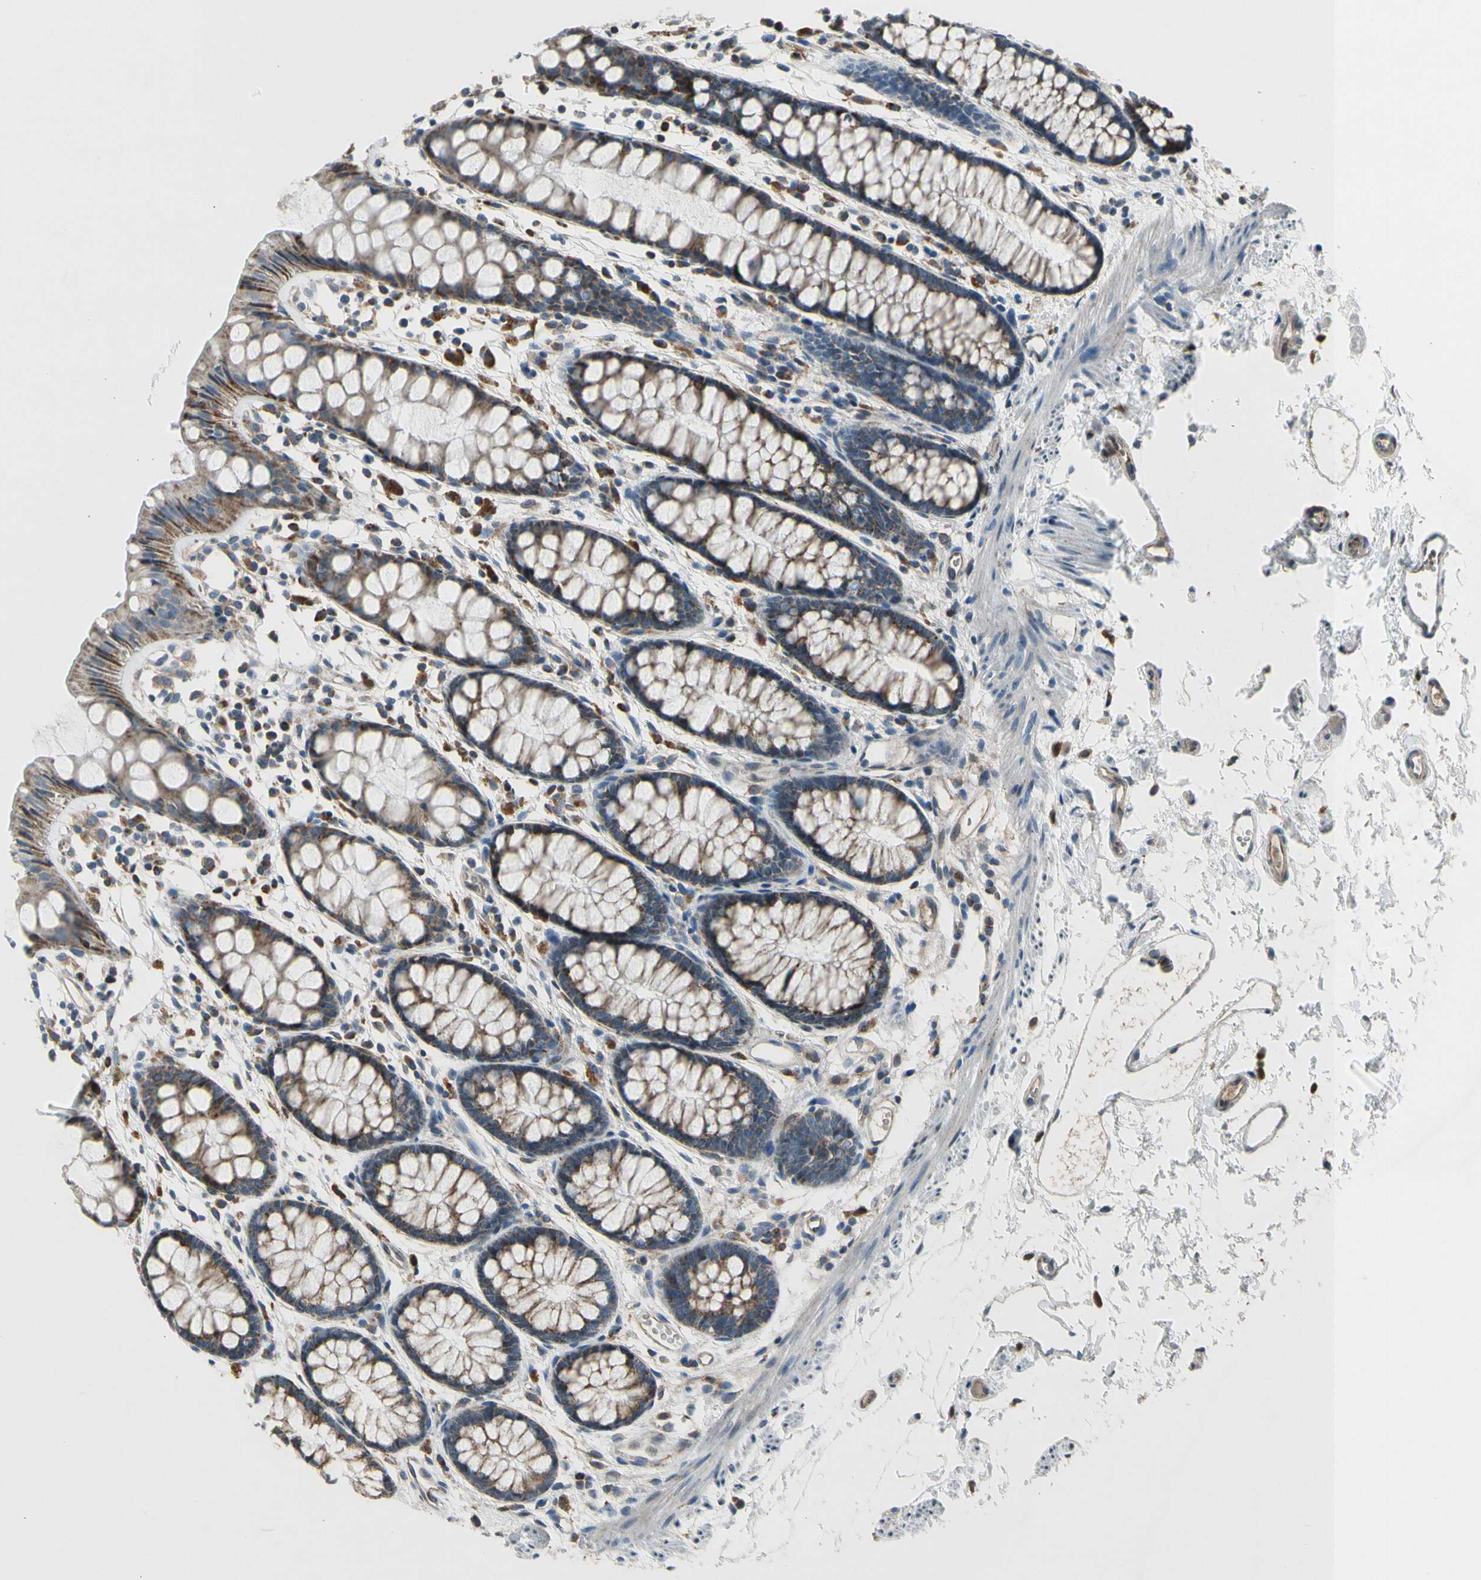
{"staining": {"intensity": "moderate", "quantity": ">75%", "location": "cytoplasmic/membranous"}, "tissue": "rectum", "cell_type": "Glandular cells", "image_type": "normal", "snomed": [{"axis": "morphology", "description": "Normal tissue, NOS"}, {"axis": "topography", "description": "Rectum"}], "caption": "IHC (DAB (3,3'-diaminobenzidine)) staining of unremarkable rectum reveals moderate cytoplasmic/membranous protein positivity in approximately >75% of glandular cells.", "gene": "NPHP3", "patient": {"sex": "female", "age": 66}}